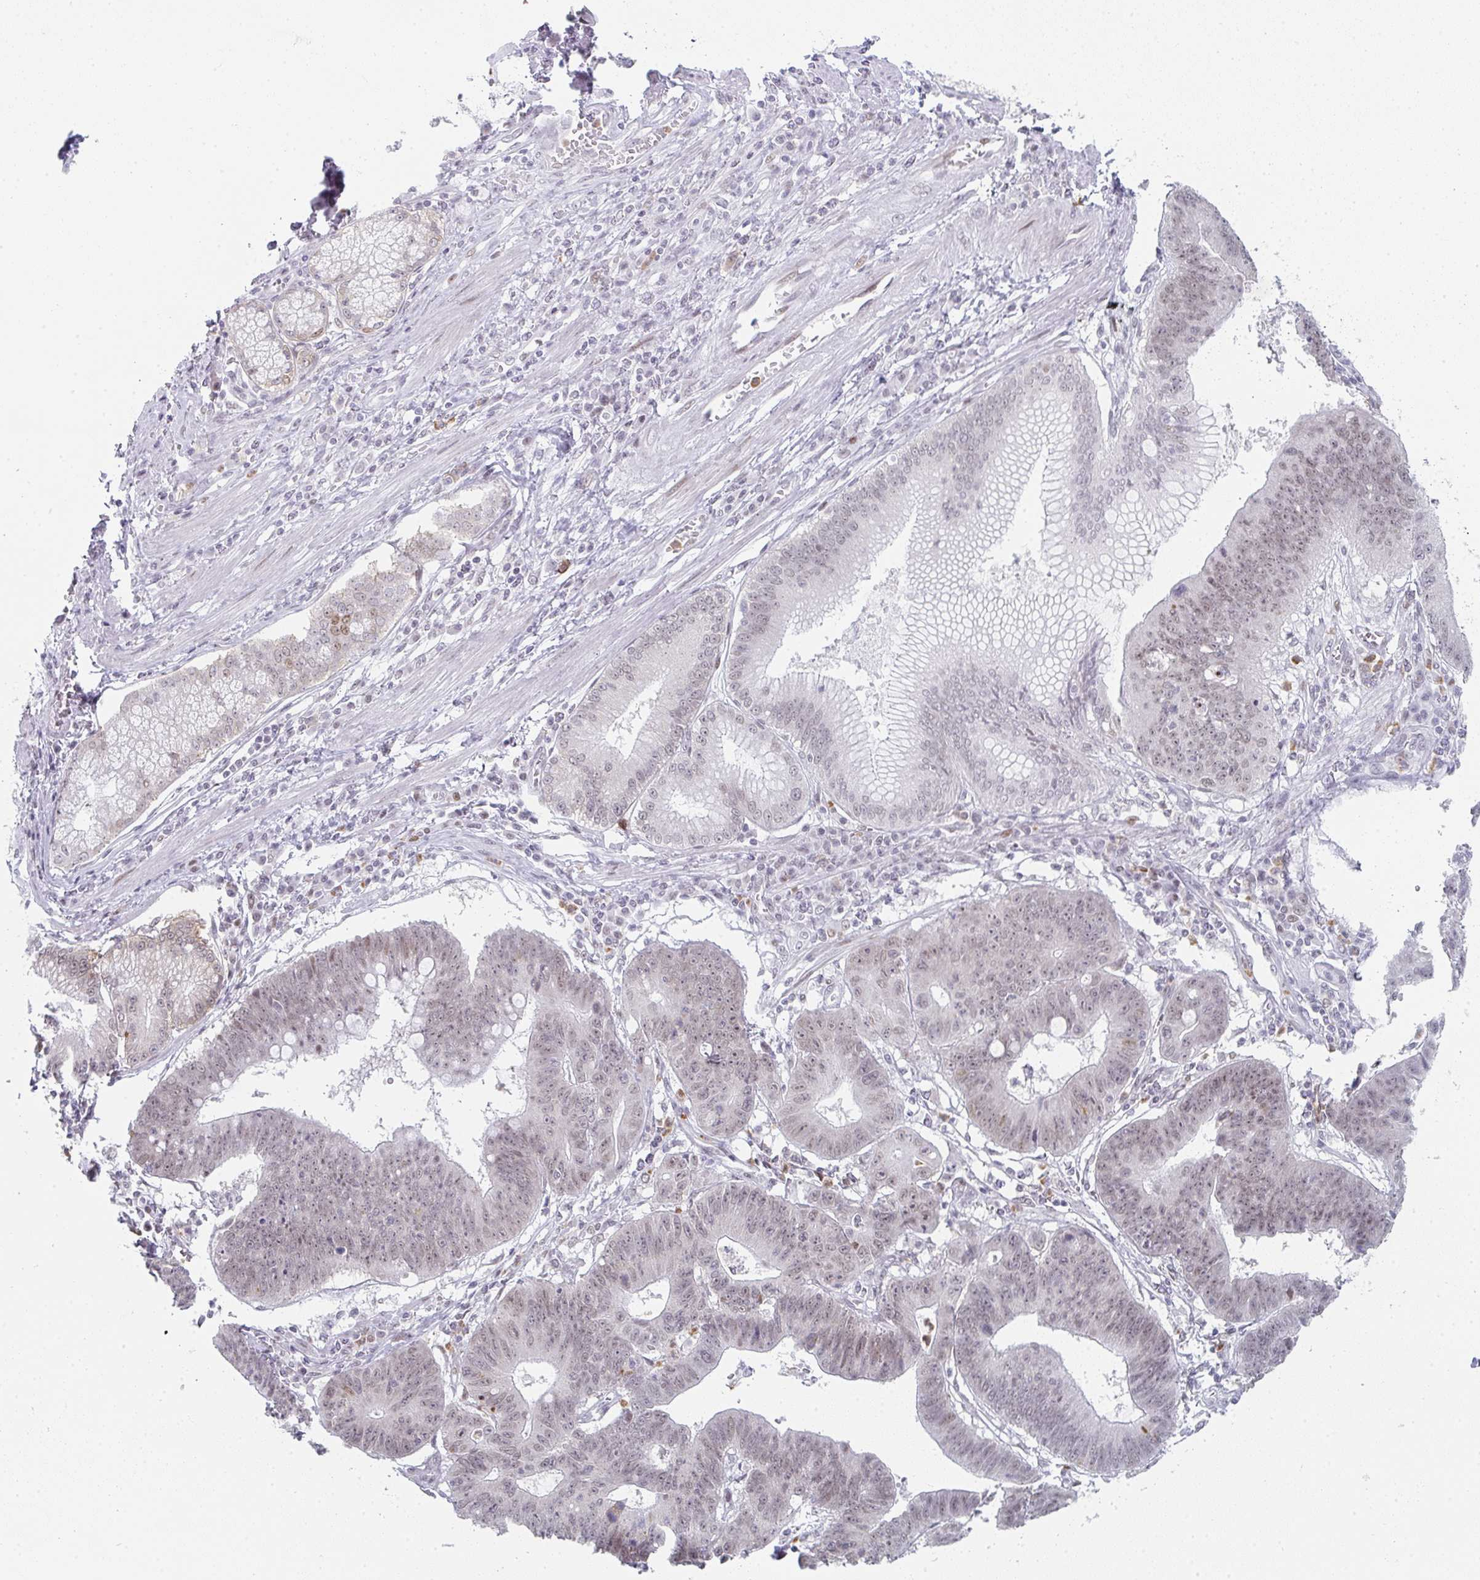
{"staining": {"intensity": "weak", "quantity": ">75%", "location": "nuclear"}, "tissue": "stomach cancer", "cell_type": "Tumor cells", "image_type": "cancer", "snomed": [{"axis": "morphology", "description": "Adenocarcinoma, NOS"}, {"axis": "topography", "description": "Stomach"}], "caption": "Immunohistochemistry (IHC) image of neoplastic tissue: stomach cancer stained using immunohistochemistry (IHC) demonstrates low levels of weak protein expression localized specifically in the nuclear of tumor cells, appearing as a nuclear brown color.", "gene": "LIN54", "patient": {"sex": "male", "age": 59}}